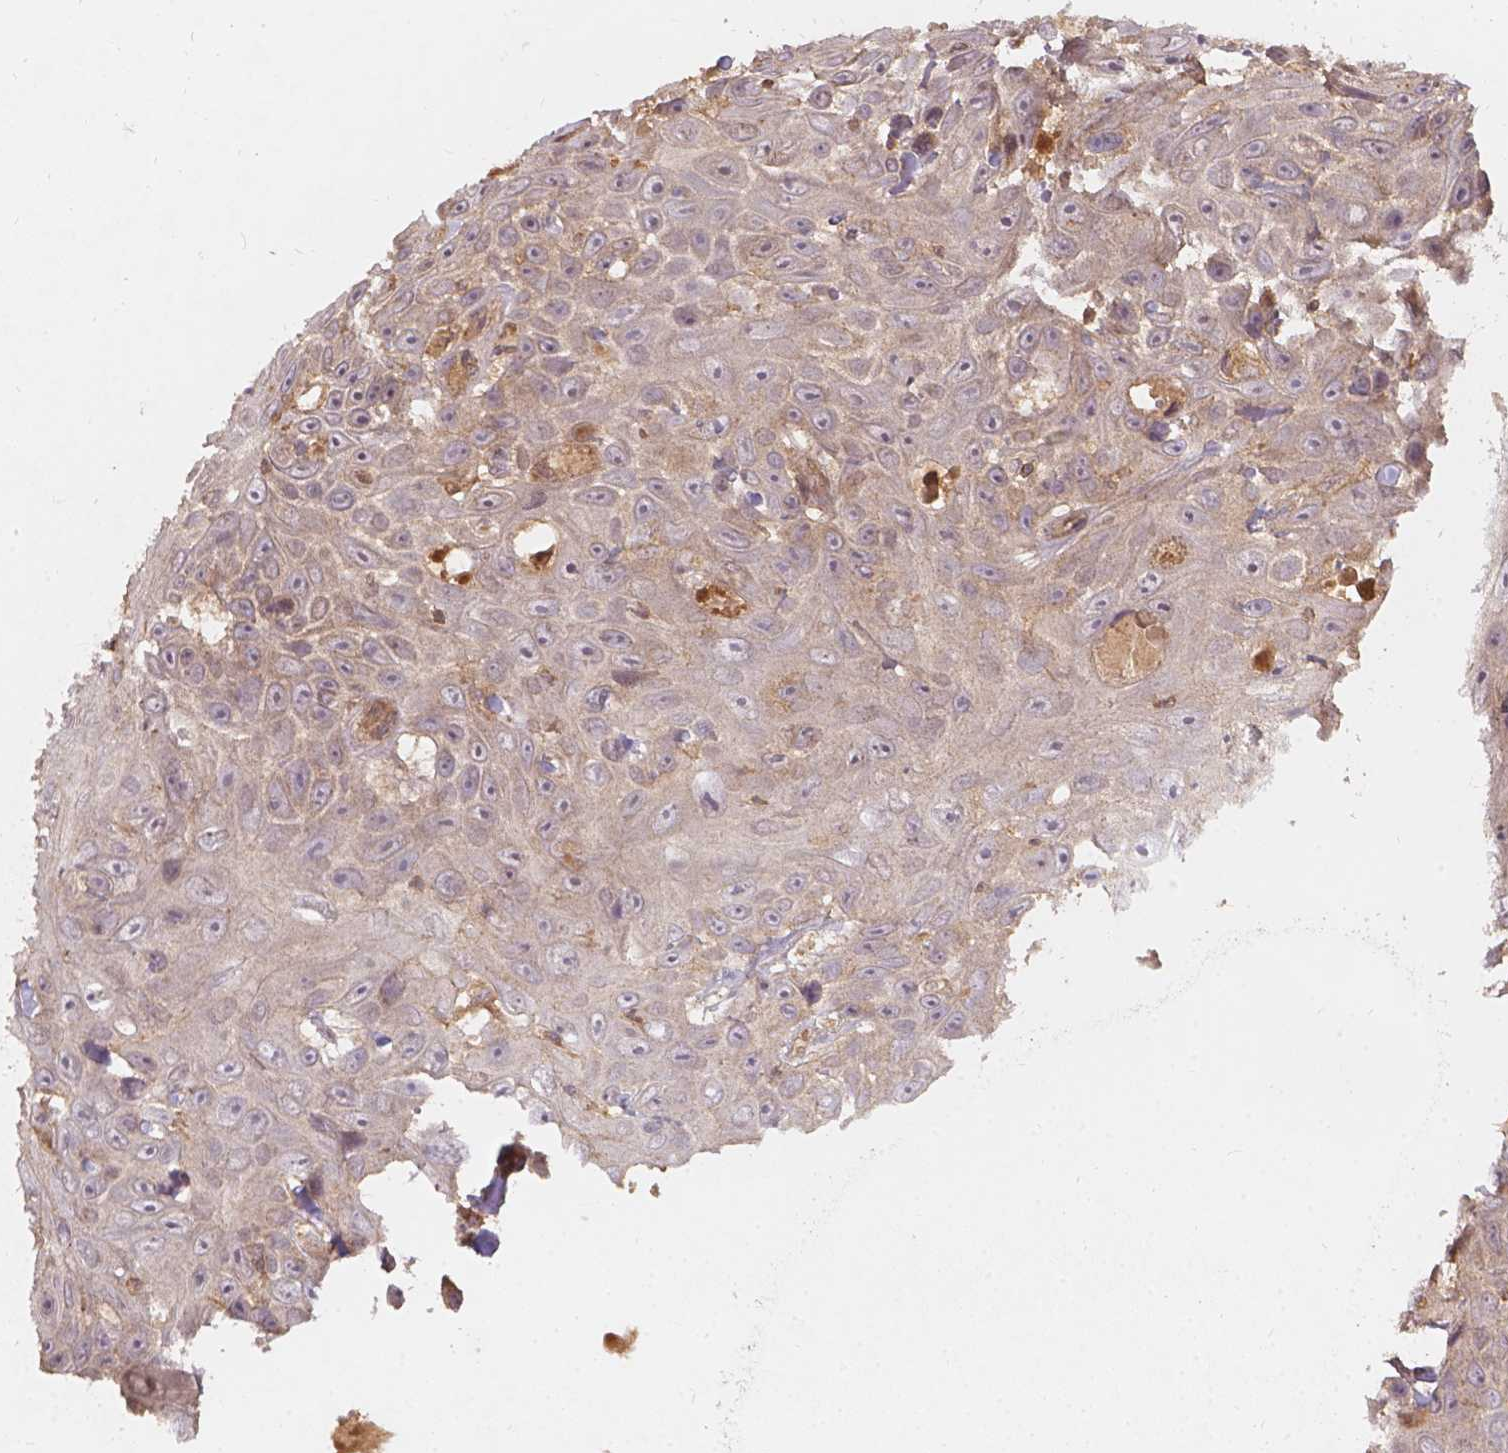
{"staining": {"intensity": "weak", "quantity": "25%-75%", "location": "cytoplasmic/membranous"}, "tissue": "skin cancer", "cell_type": "Tumor cells", "image_type": "cancer", "snomed": [{"axis": "morphology", "description": "Squamous cell carcinoma, NOS"}, {"axis": "topography", "description": "Skin"}], "caption": "Protein positivity by IHC reveals weak cytoplasmic/membranous expression in approximately 25%-75% of tumor cells in skin cancer. The protein of interest is shown in brown color, while the nuclei are stained blue.", "gene": "XPR1", "patient": {"sex": "male", "age": 82}}